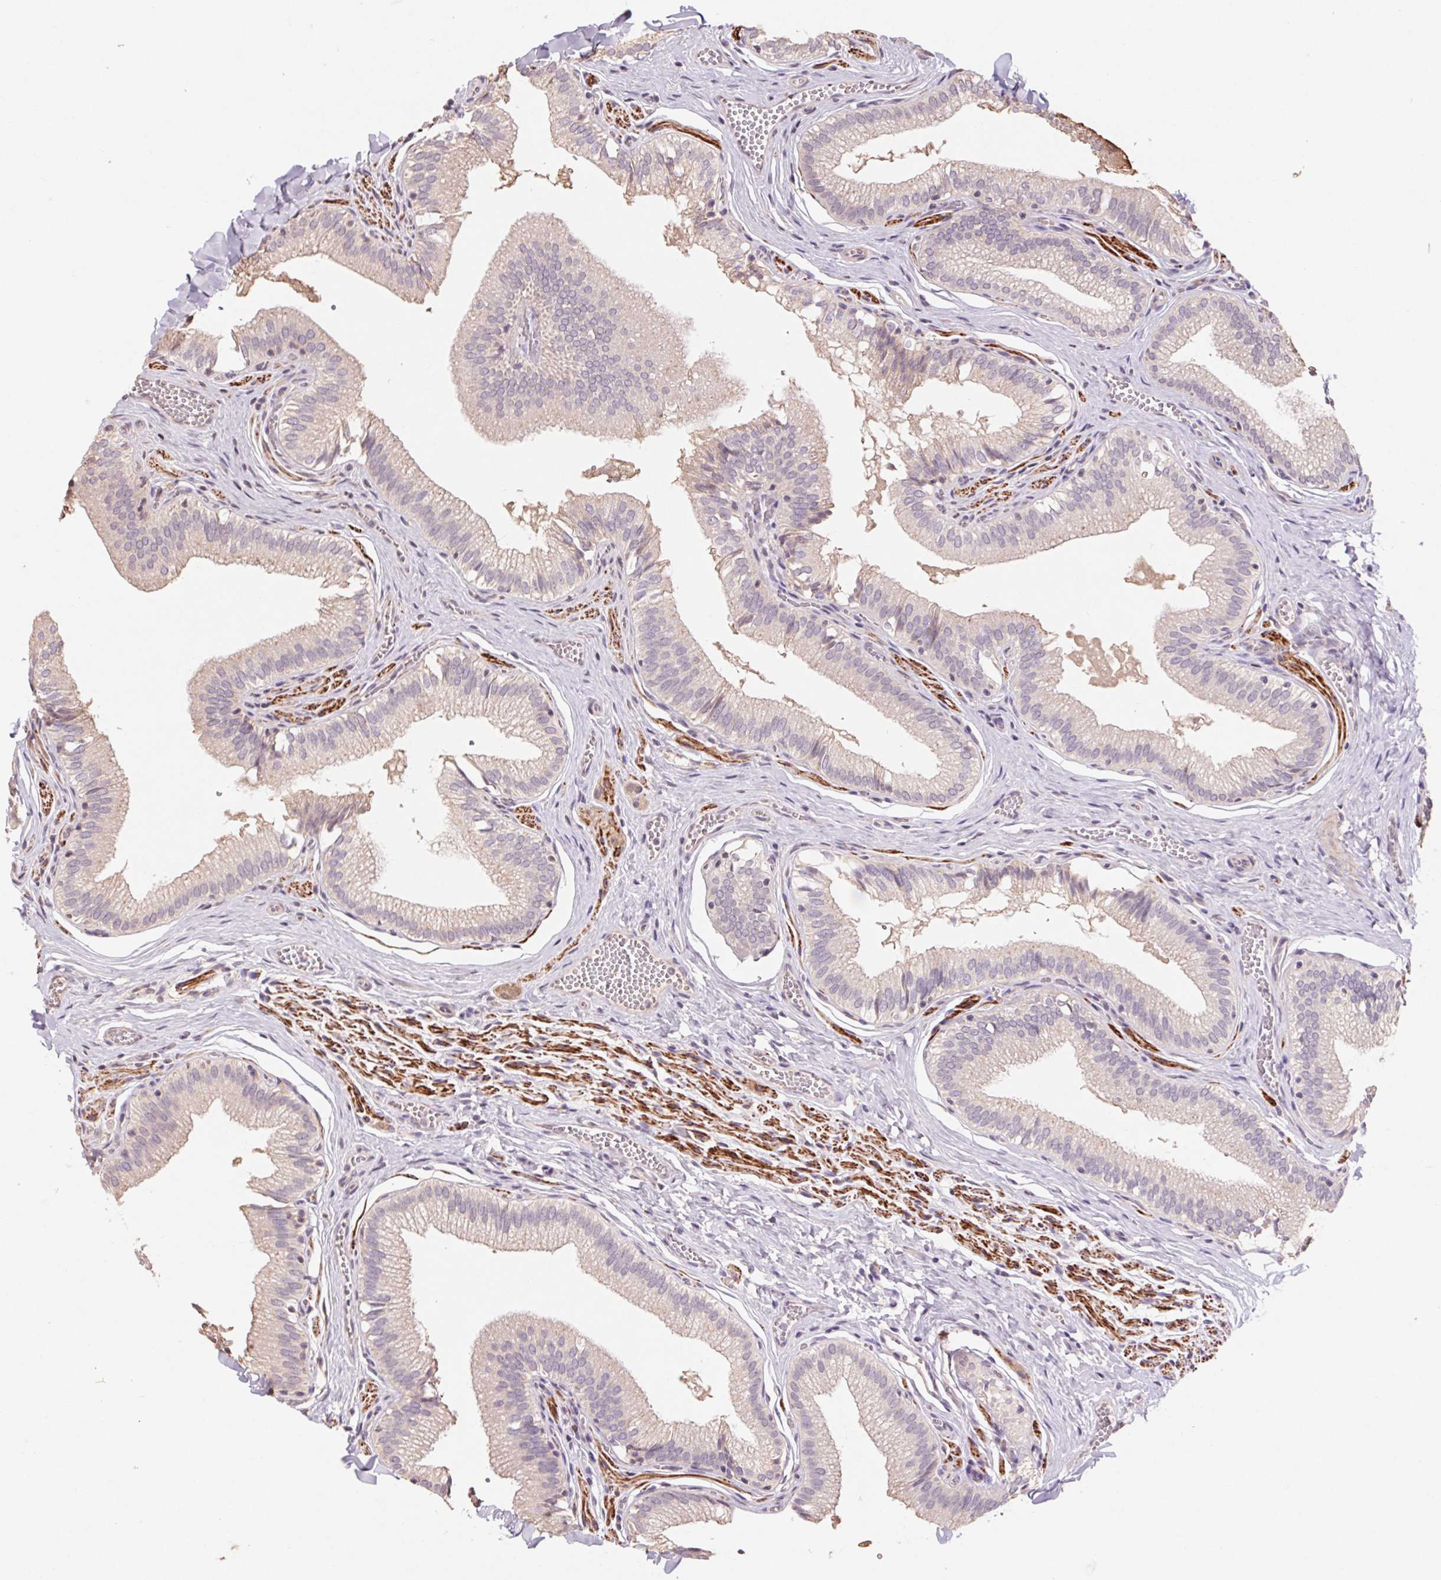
{"staining": {"intensity": "weak", "quantity": ">75%", "location": "cytoplasmic/membranous"}, "tissue": "gallbladder", "cell_type": "Glandular cells", "image_type": "normal", "snomed": [{"axis": "morphology", "description": "Normal tissue, NOS"}, {"axis": "topography", "description": "Gallbladder"}, {"axis": "topography", "description": "Peripheral nerve tissue"}], "caption": "An image showing weak cytoplasmic/membranous positivity in about >75% of glandular cells in benign gallbladder, as visualized by brown immunohistochemical staining.", "gene": "GRM2", "patient": {"sex": "male", "age": 17}}